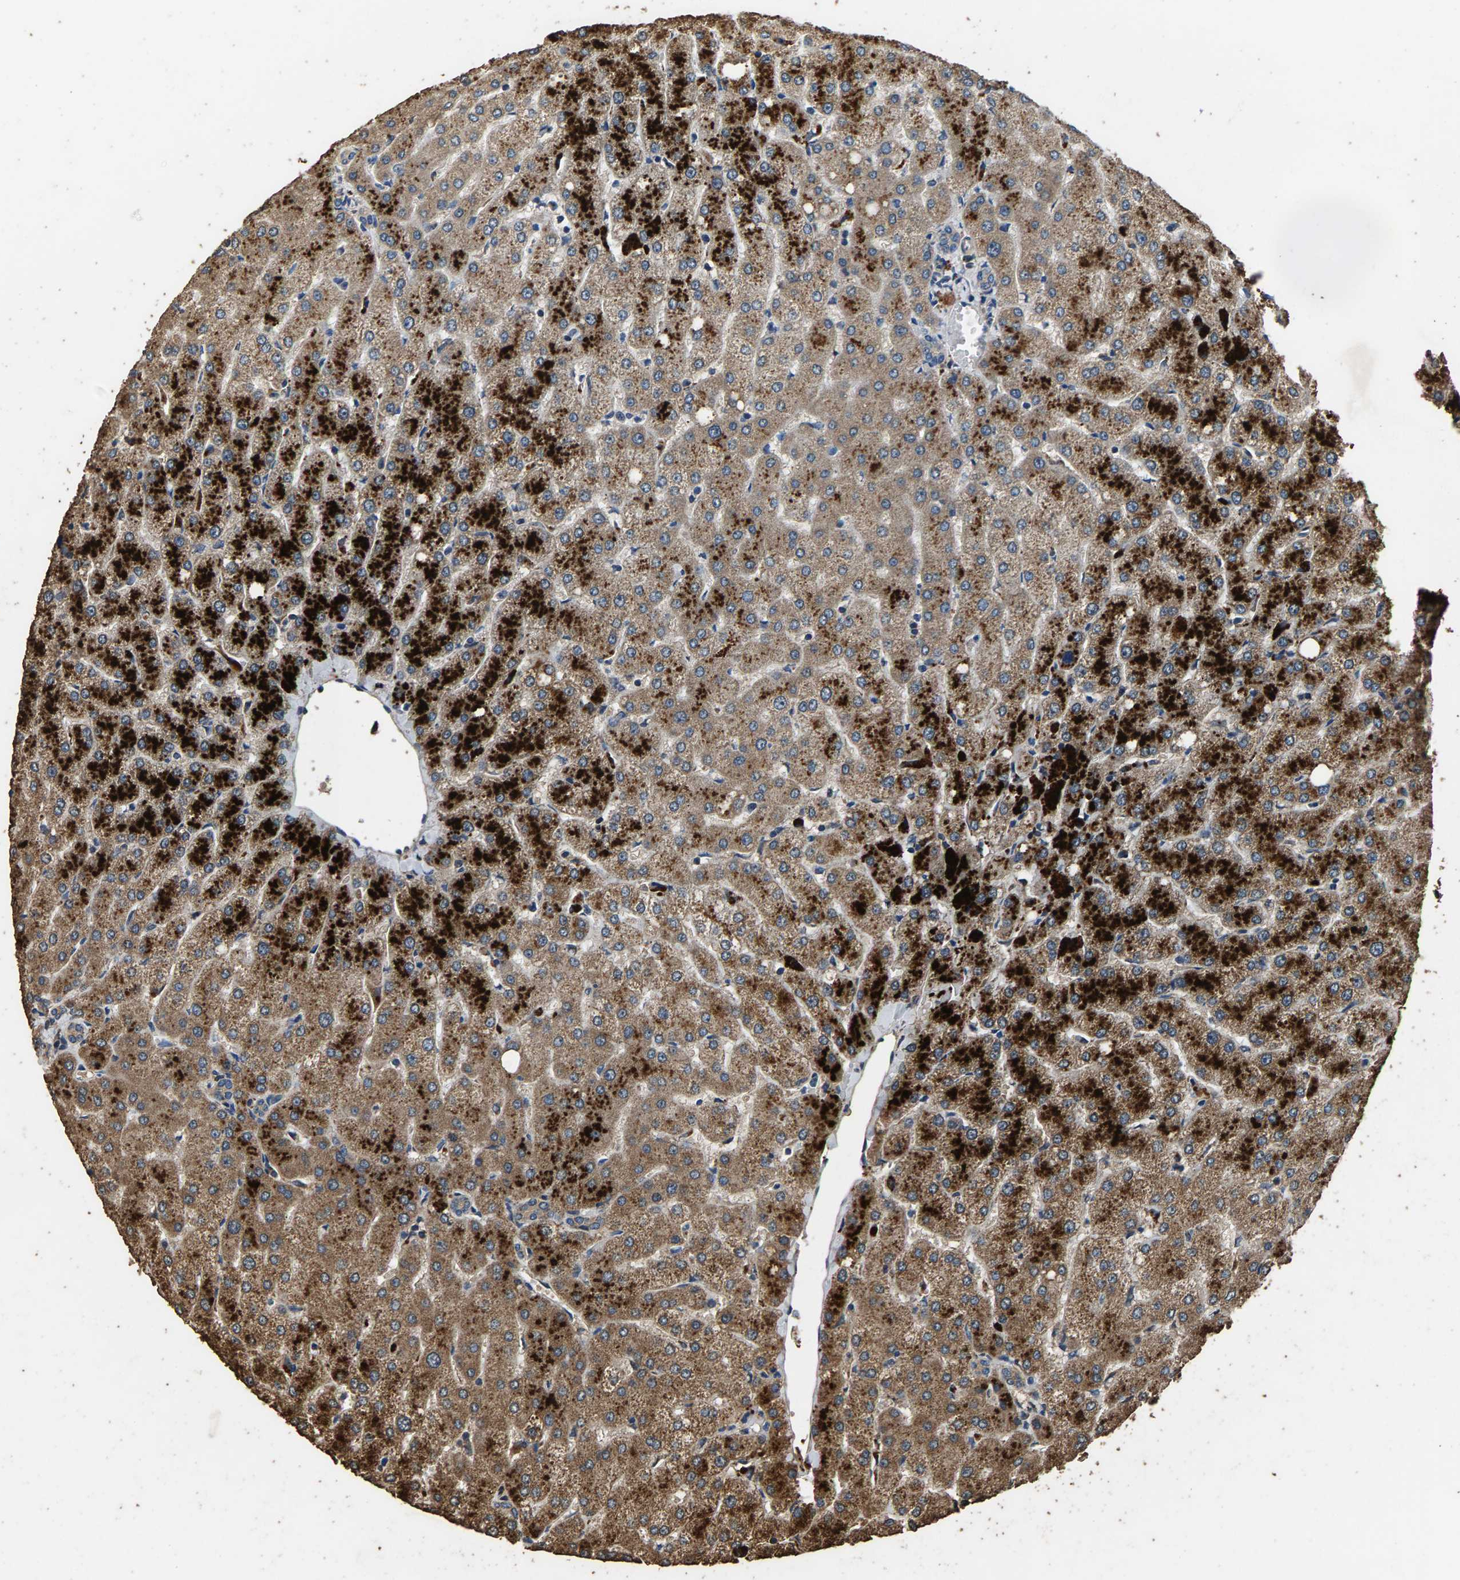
{"staining": {"intensity": "weak", "quantity": ">75%", "location": "cytoplasmic/membranous"}, "tissue": "liver", "cell_type": "Cholangiocytes", "image_type": "normal", "snomed": [{"axis": "morphology", "description": "Normal tissue, NOS"}, {"axis": "topography", "description": "Liver"}], "caption": "Weak cytoplasmic/membranous protein expression is present in about >75% of cholangiocytes in liver. (IHC, brightfield microscopy, high magnification).", "gene": "MRPL27", "patient": {"sex": "female", "age": 54}}